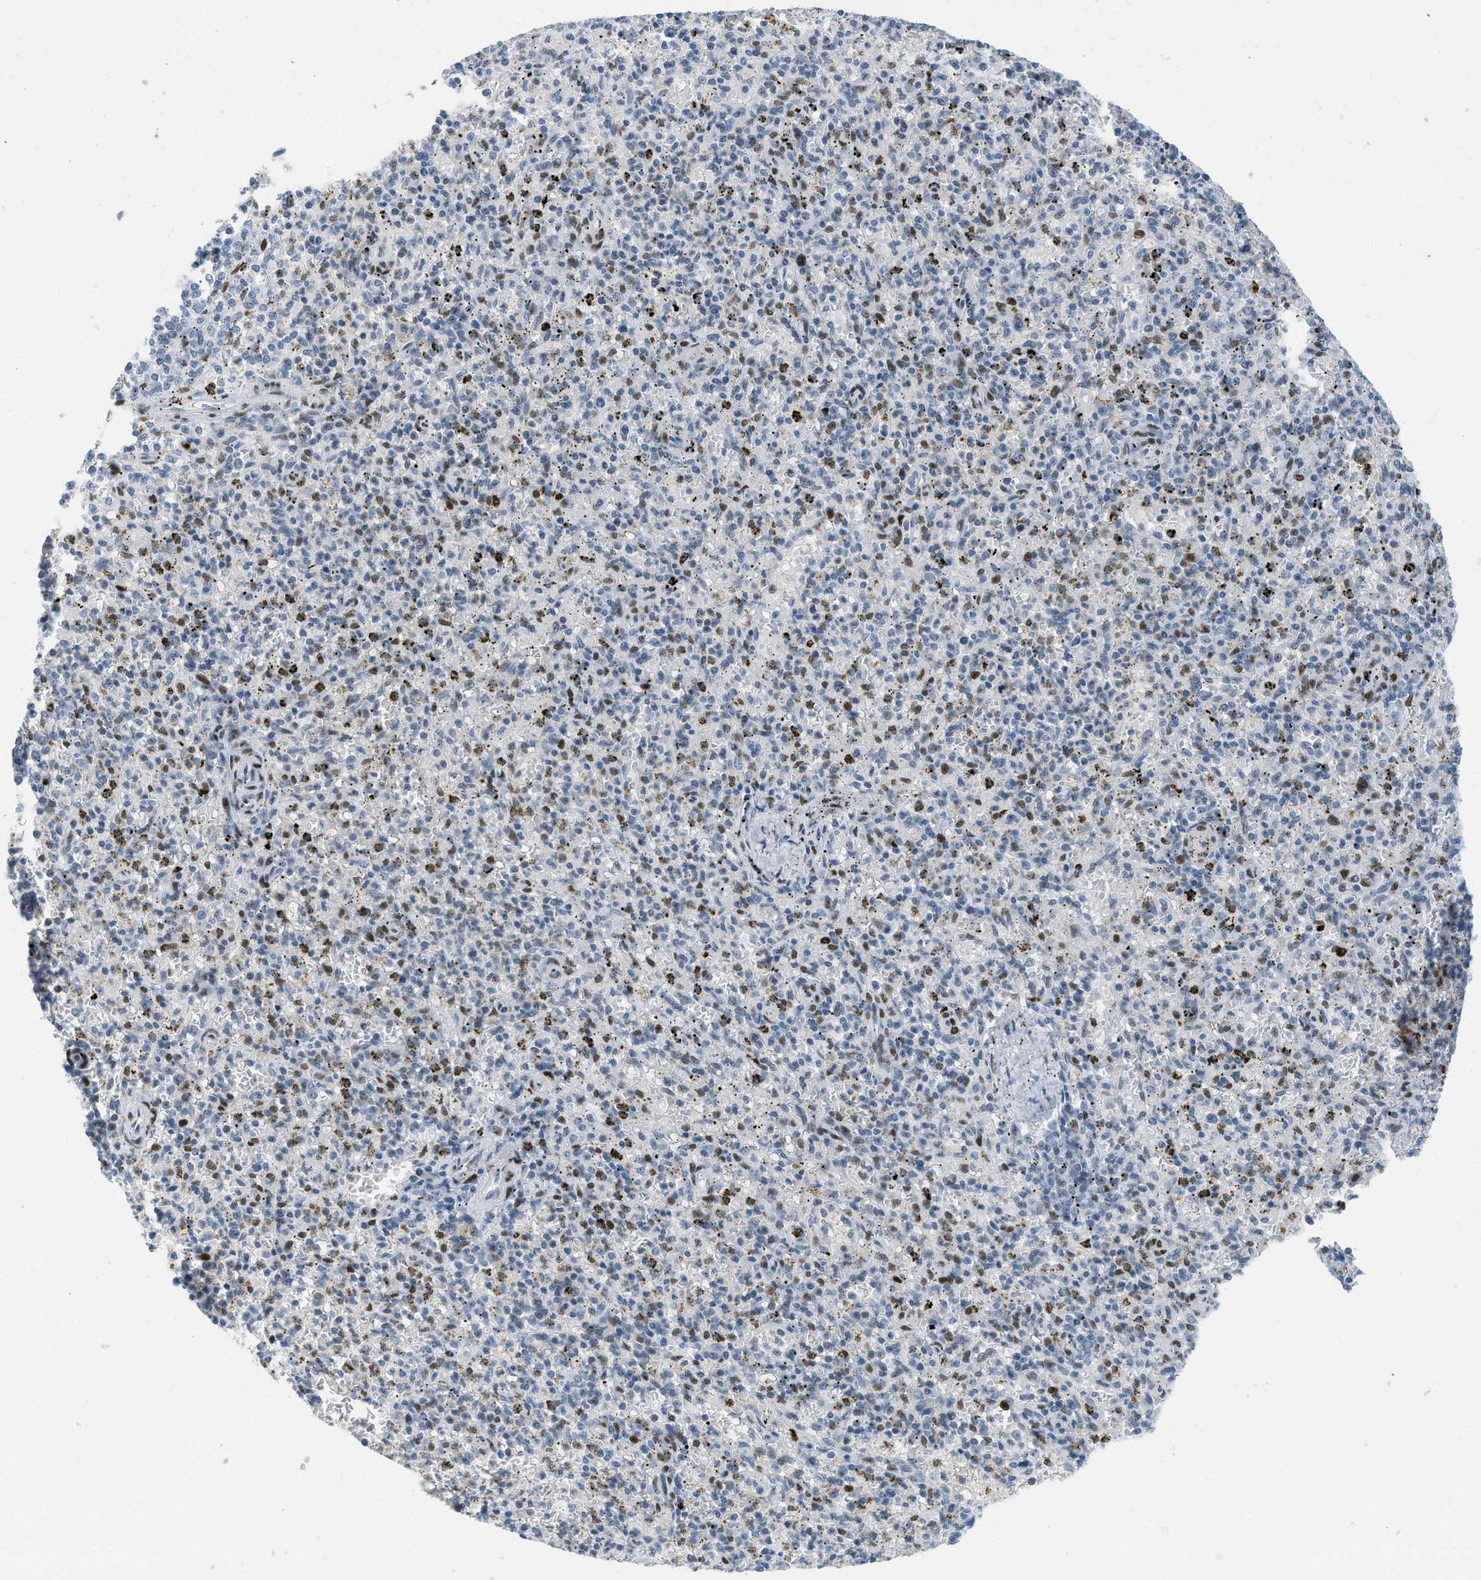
{"staining": {"intensity": "strong", "quantity": "<25%", "location": "nuclear"}, "tissue": "spleen", "cell_type": "Cells in red pulp", "image_type": "normal", "snomed": [{"axis": "morphology", "description": "Normal tissue, NOS"}, {"axis": "topography", "description": "Spleen"}], "caption": "The micrograph demonstrates a brown stain indicating the presence of a protein in the nuclear of cells in red pulp in spleen.", "gene": "PBX1", "patient": {"sex": "male", "age": 72}}